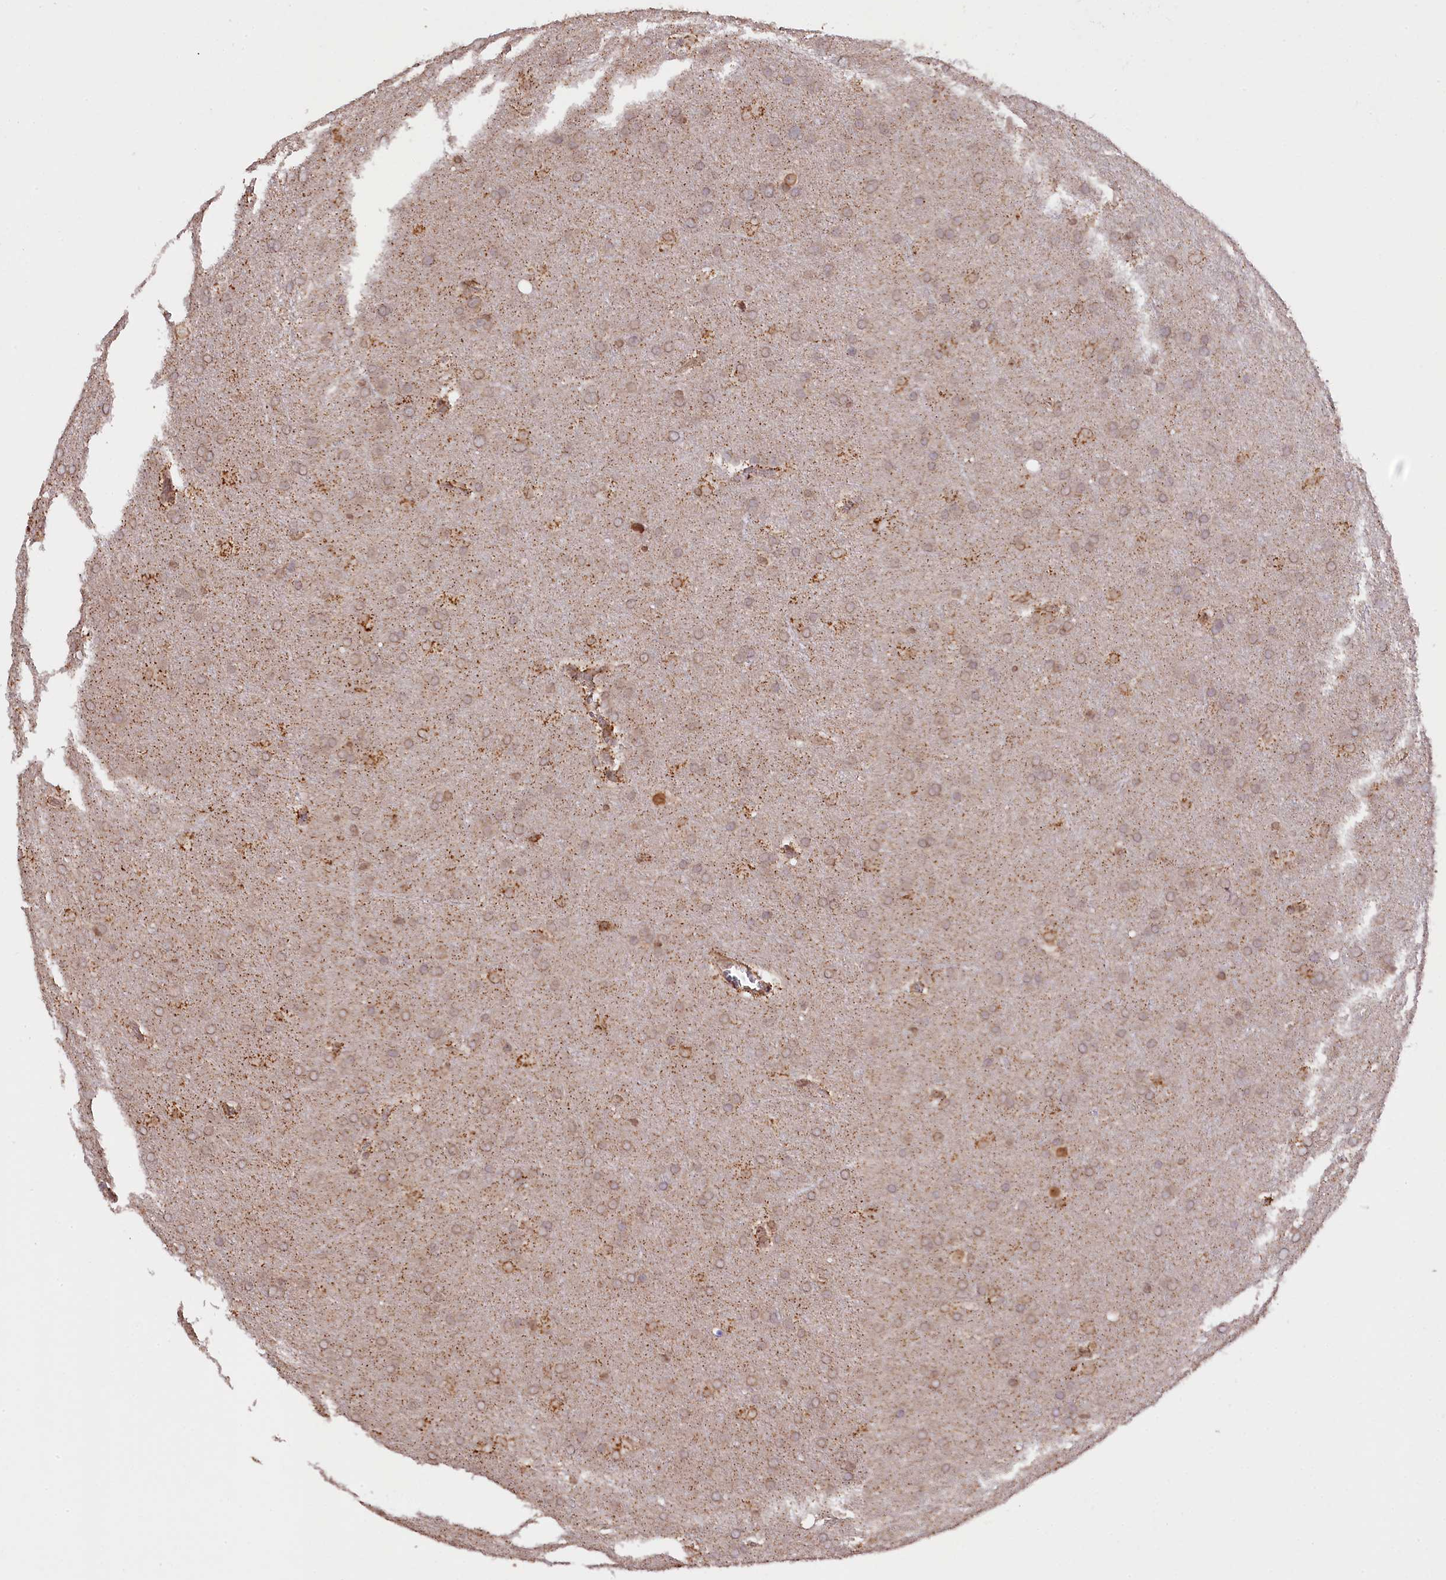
{"staining": {"intensity": "weak", "quantity": ">75%", "location": "cytoplasmic/membranous"}, "tissue": "glioma", "cell_type": "Tumor cells", "image_type": "cancer", "snomed": [{"axis": "morphology", "description": "Glioma, malignant, Low grade"}, {"axis": "topography", "description": "Brain"}], "caption": "Glioma stained with immunohistochemistry demonstrates weak cytoplasmic/membranous expression in about >75% of tumor cells.", "gene": "ZNF480", "patient": {"sex": "female", "age": 32}}